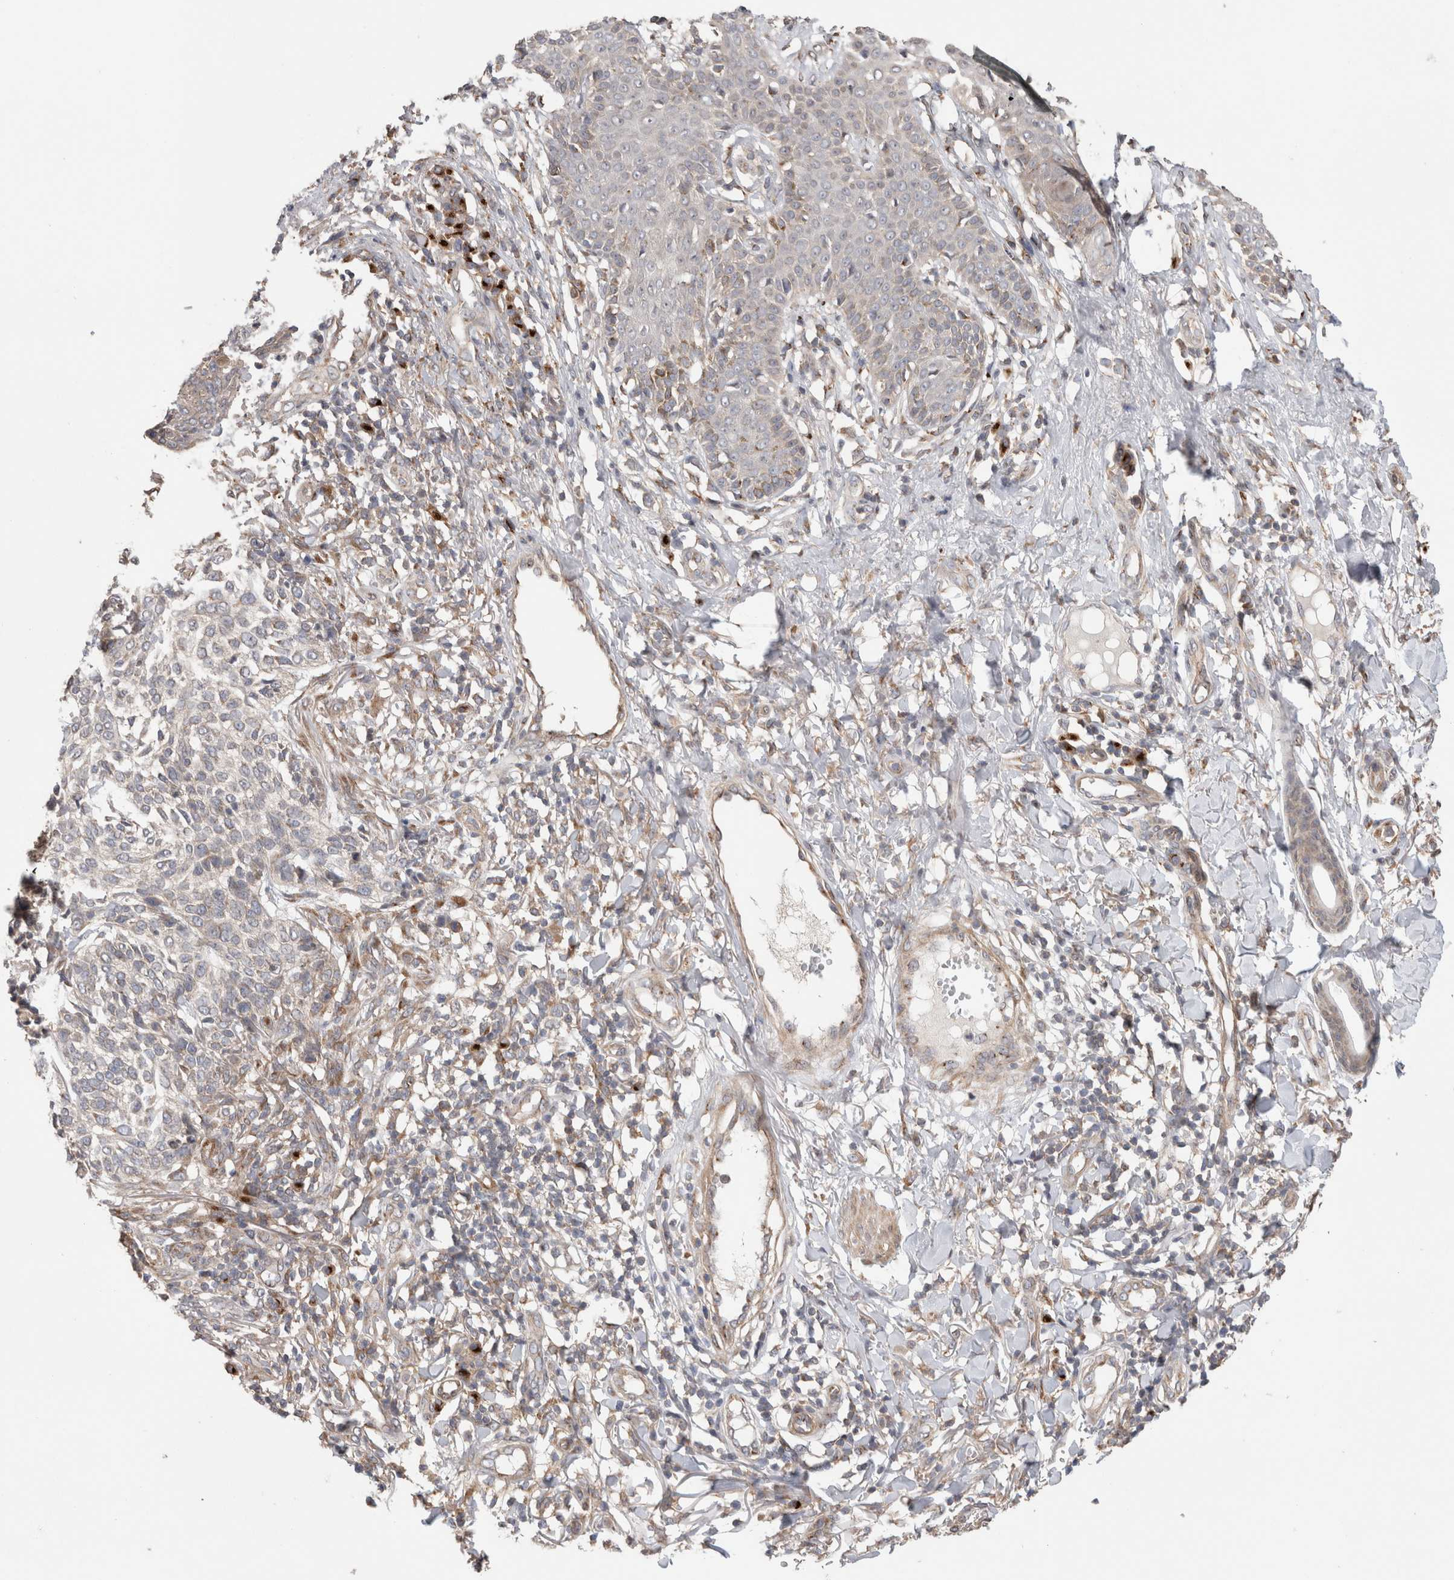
{"staining": {"intensity": "weak", "quantity": "<25%", "location": "cytoplasmic/membranous"}, "tissue": "skin cancer", "cell_type": "Tumor cells", "image_type": "cancer", "snomed": [{"axis": "morphology", "description": "Basal cell carcinoma"}, {"axis": "topography", "description": "Skin"}], "caption": "The photomicrograph demonstrates no significant positivity in tumor cells of skin basal cell carcinoma.", "gene": "TRIM5", "patient": {"sex": "female", "age": 64}}